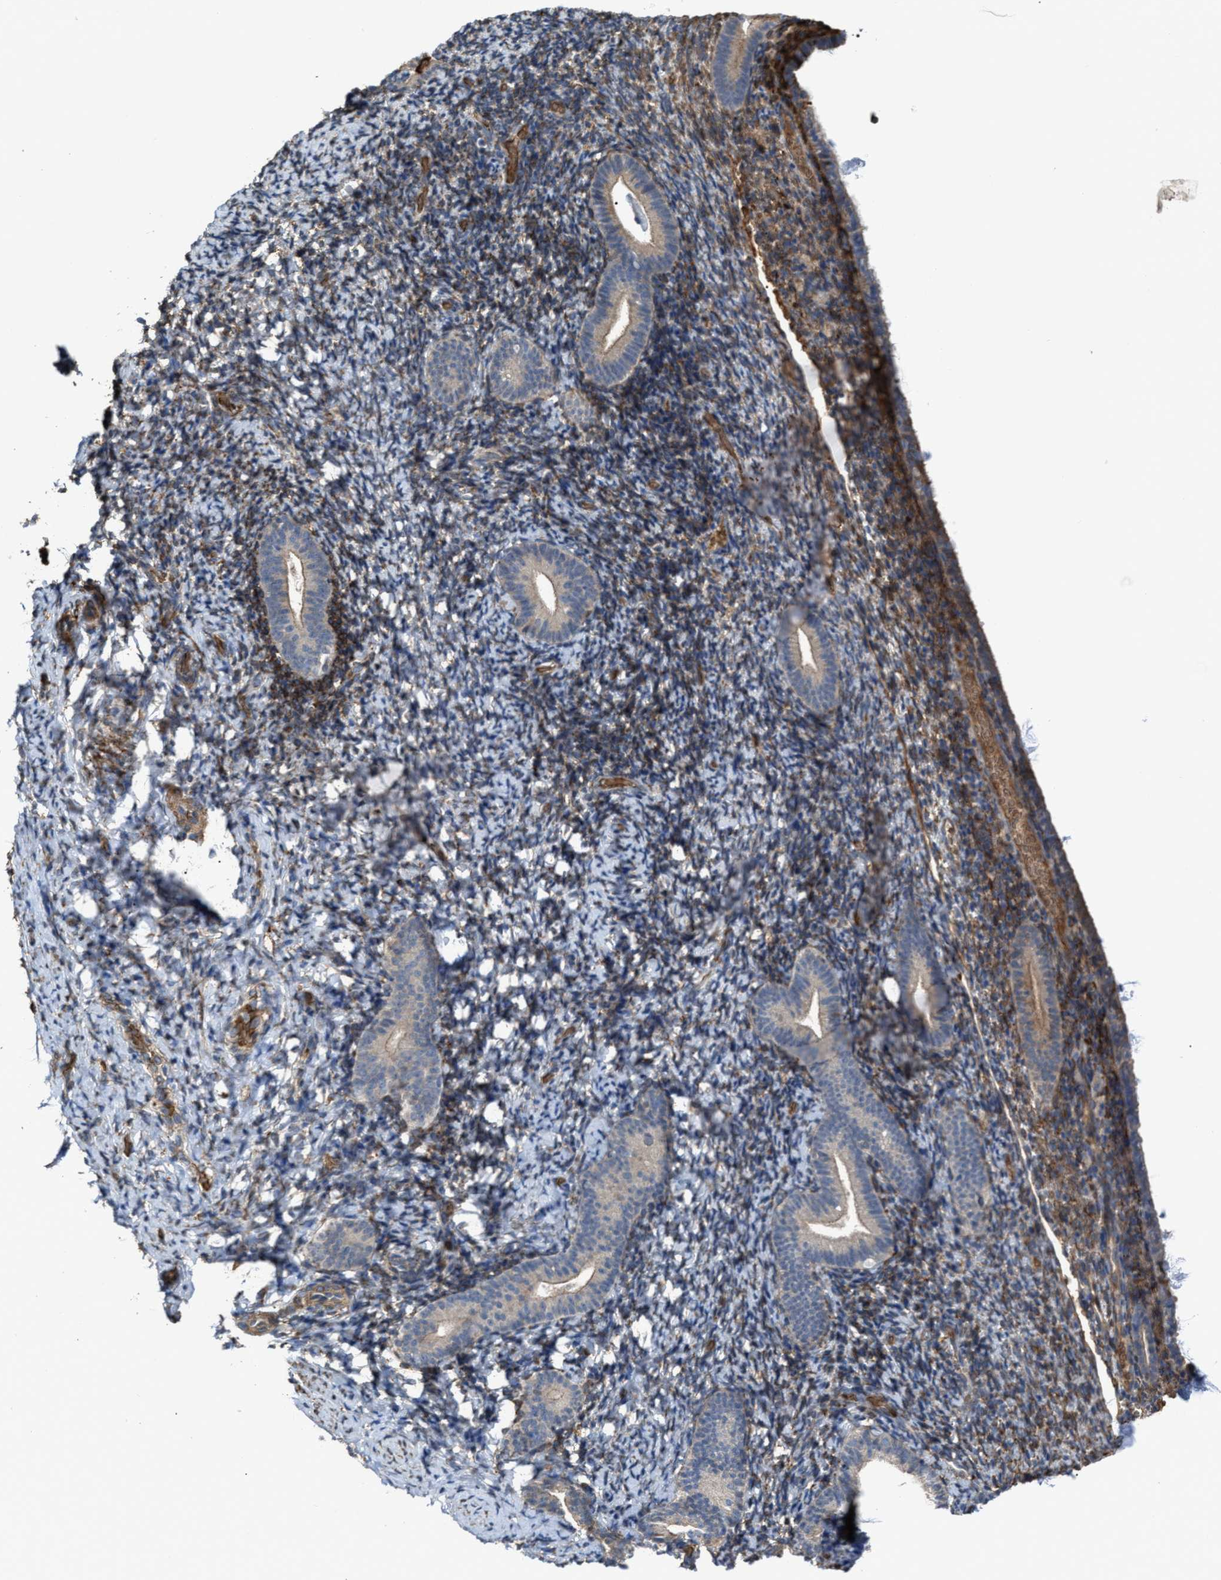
{"staining": {"intensity": "moderate", "quantity": "25%-75%", "location": "cytoplasmic/membranous"}, "tissue": "endometrium", "cell_type": "Cells in endometrial stroma", "image_type": "normal", "snomed": [{"axis": "morphology", "description": "Normal tissue, NOS"}, {"axis": "topography", "description": "Endometrium"}], "caption": "Endometrium stained with DAB immunohistochemistry (IHC) demonstrates medium levels of moderate cytoplasmic/membranous staining in approximately 25%-75% of cells in endometrial stroma.", "gene": "SELENOM", "patient": {"sex": "female", "age": 51}}